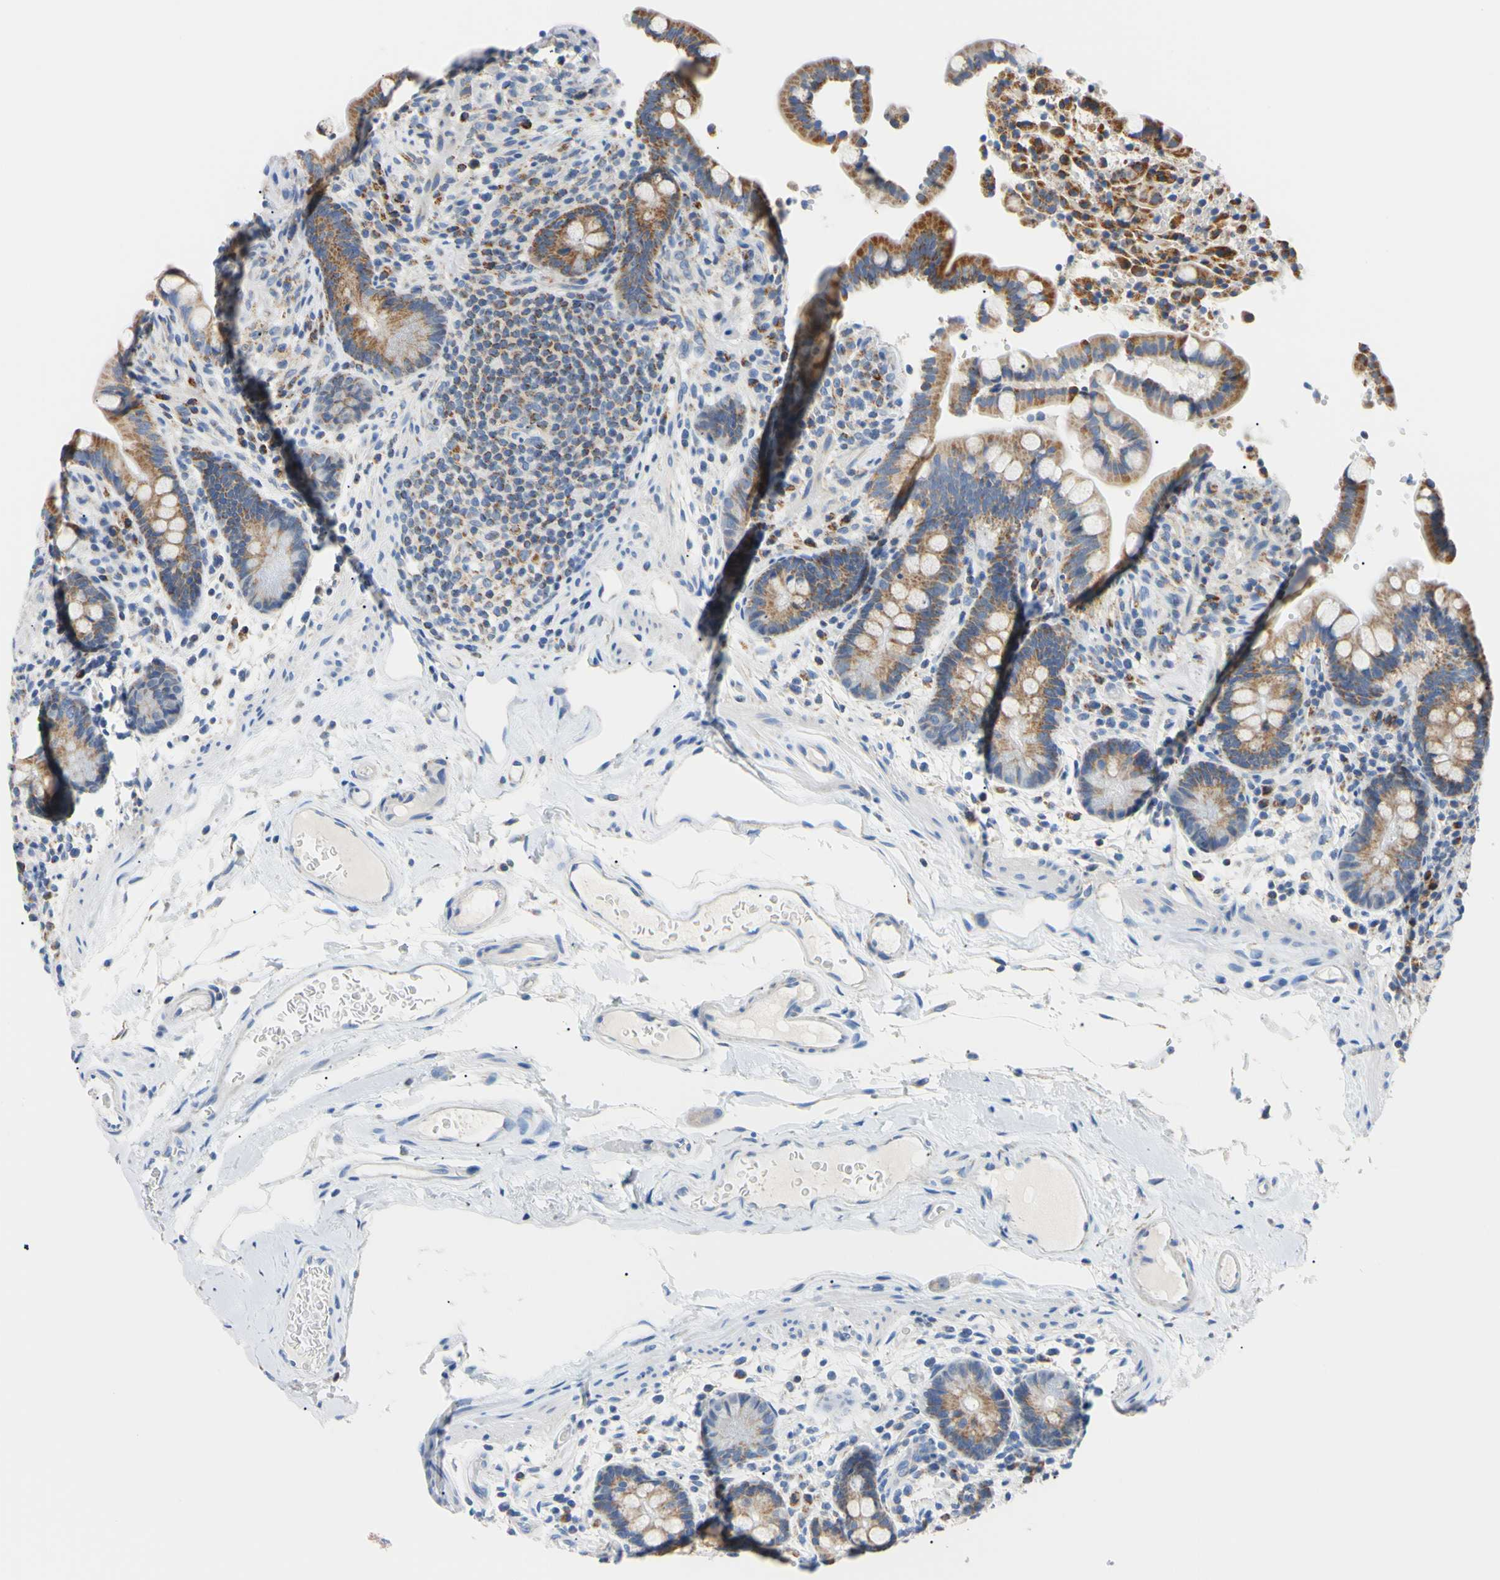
{"staining": {"intensity": "weak", "quantity": ">75%", "location": "cytoplasmic/membranous"}, "tissue": "colon", "cell_type": "Endothelial cells", "image_type": "normal", "snomed": [{"axis": "morphology", "description": "Normal tissue, NOS"}, {"axis": "topography", "description": "Colon"}], "caption": "Immunohistochemical staining of unremarkable colon shows >75% levels of weak cytoplasmic/membranous protein positivity in approximately >75% of endothelial cells.", "gene": "CLPP", "patient": {"sex": "male", "age": 73}}